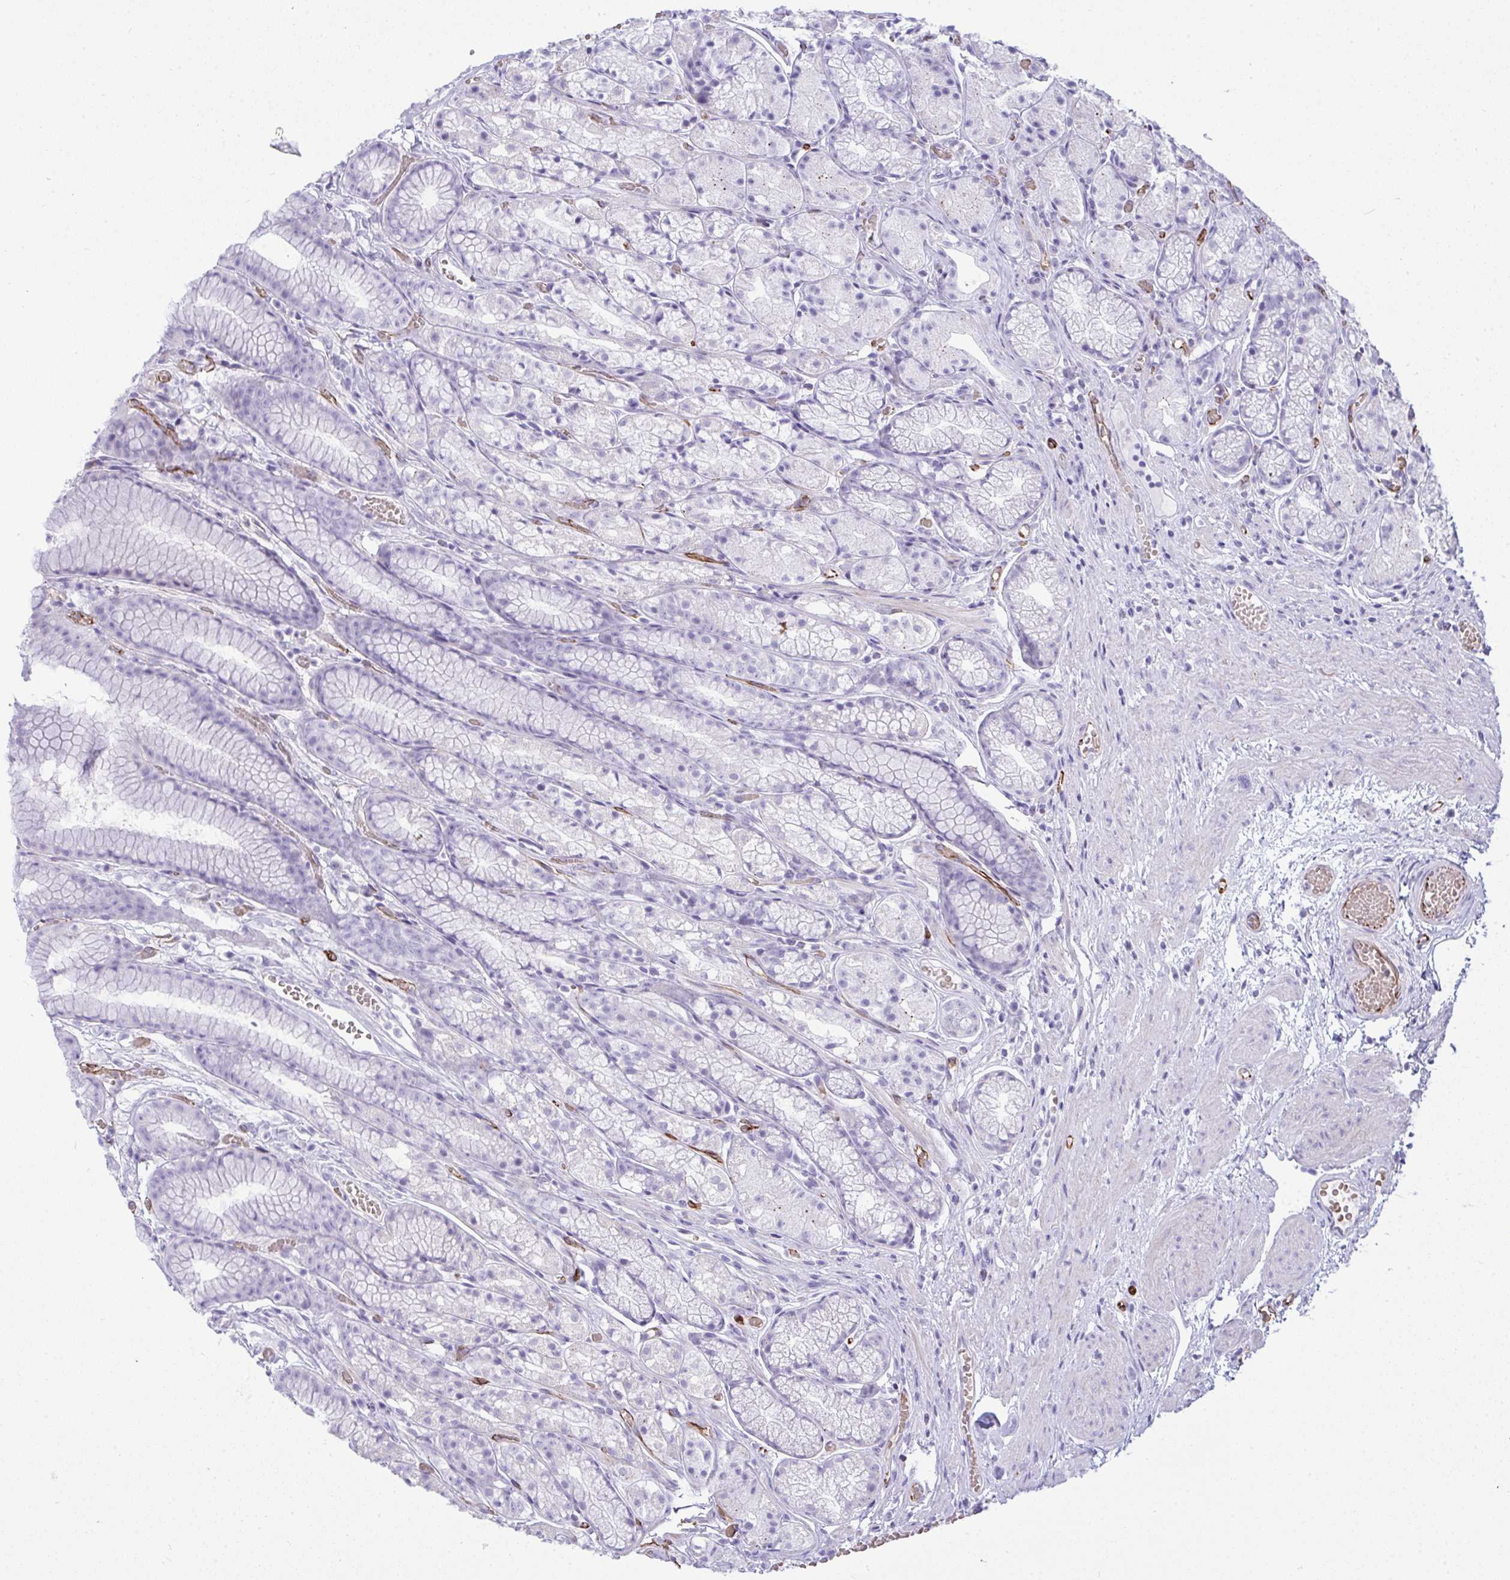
{"staining": {"intensity": "negative", "quantity": "none", "location": "none"}, "tissue": "stomach", "cell_type": "Glandular cells", "image_type": "normal", "snomed": [{"axis": "morphology", "description": "Normal tissue, NOS"}, {"axis": "topography", "description": "Smooth muscle"}, {"axis": "topography", "description": "Stomach"}], "caption": "An IHC image of benign stomach is shown. There is no staining in glandular cells of stomach.", "gene": "SLC35B1", "patient": {"sex": "male", "age": 70}}